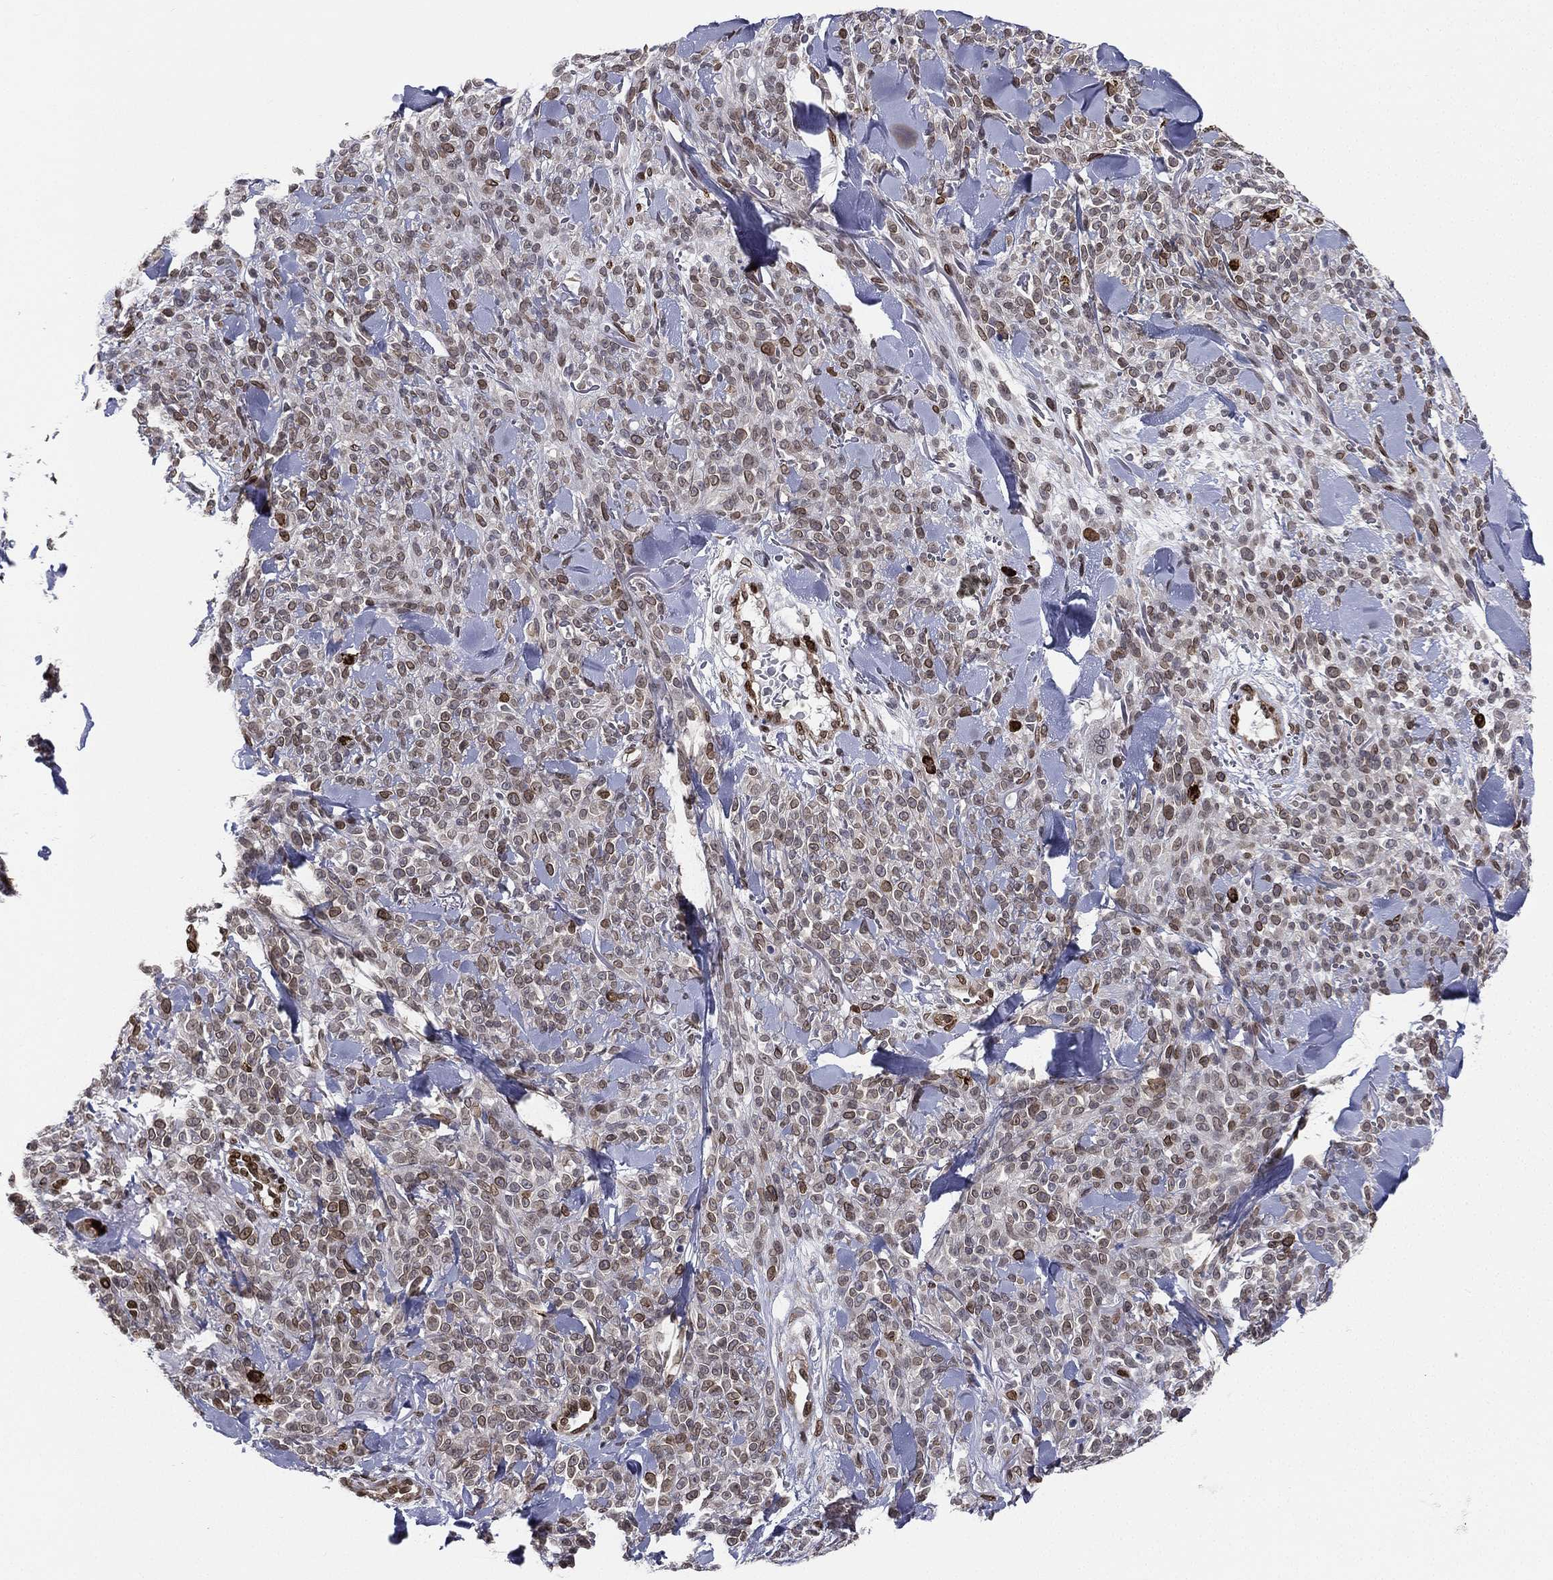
{"staining": {"intensity": "moderate", "quantity": "<25%", "location": "cytoplasmic/membranous"}, "tissue": "melanoma", "cell_type": "Tumor cells", "image_type": "cancer", "snomed": [{"axis": "morphology", "description": "Malignant melanoma, NOS"}, {"axis": "topography", "description": "Skin"}, {"axis": "topography", "description": "Skin of trunk"}], "caption": "Immunohistochemistry (IHC) micrograph of malignant melanoma stained for a protein (brown), which shows low levels of moderate cytoplasmic/membranous expression in about <25% of tumor cells.", "gene": "LMNB1", "patient": {"sex": "male", "age": 74}}